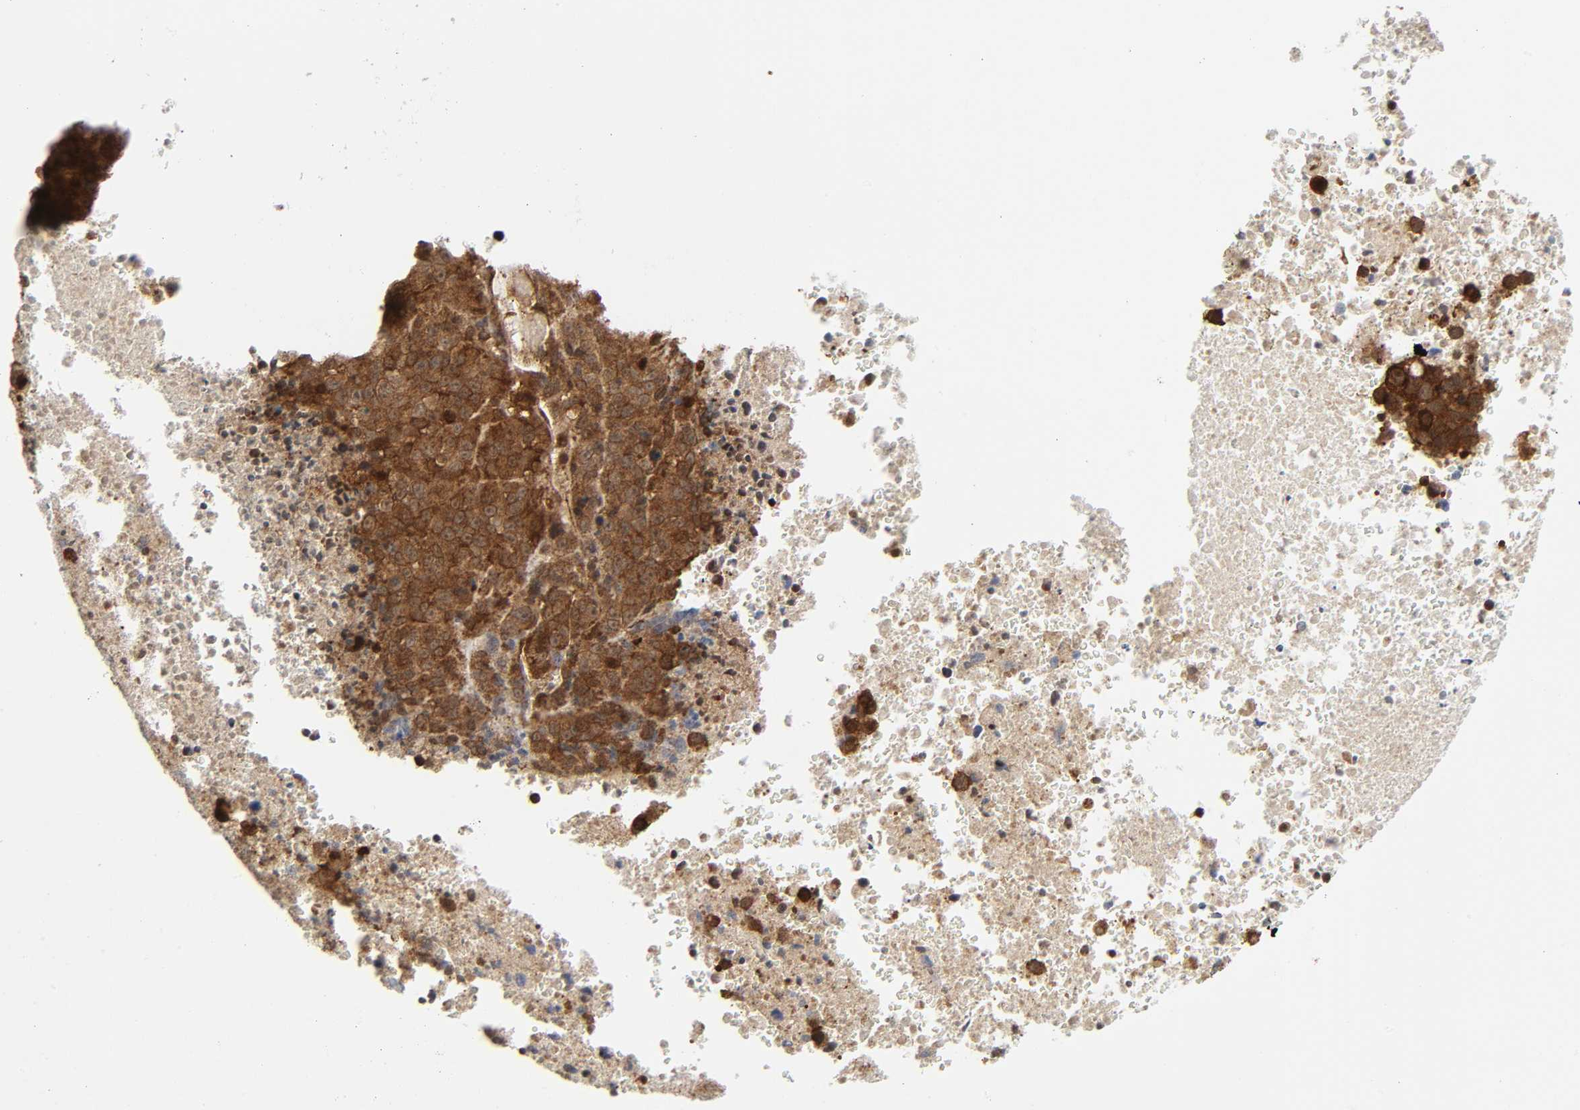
{"staining": {"intensity": "strong", "quantity": ">75%", "location": "cytoplasmic/membranous"}, "tissue": "melanoma", "cell_type": "Tumor cells", "image_type": "cancer", "snomed": [{"axis": "morphology", "description": "Malignant melanoma, Metastatic site"}, {"axis": "topography", "description": "Cerebral cortex"}], "caption": "Strong cytoplasmic/membranous expression is appreciated in approximately >75% of tumor cells in malignant melanoma (metastatic site).", "gene": "MAPK1", "patient": {"sex": "female", "age": 52}}